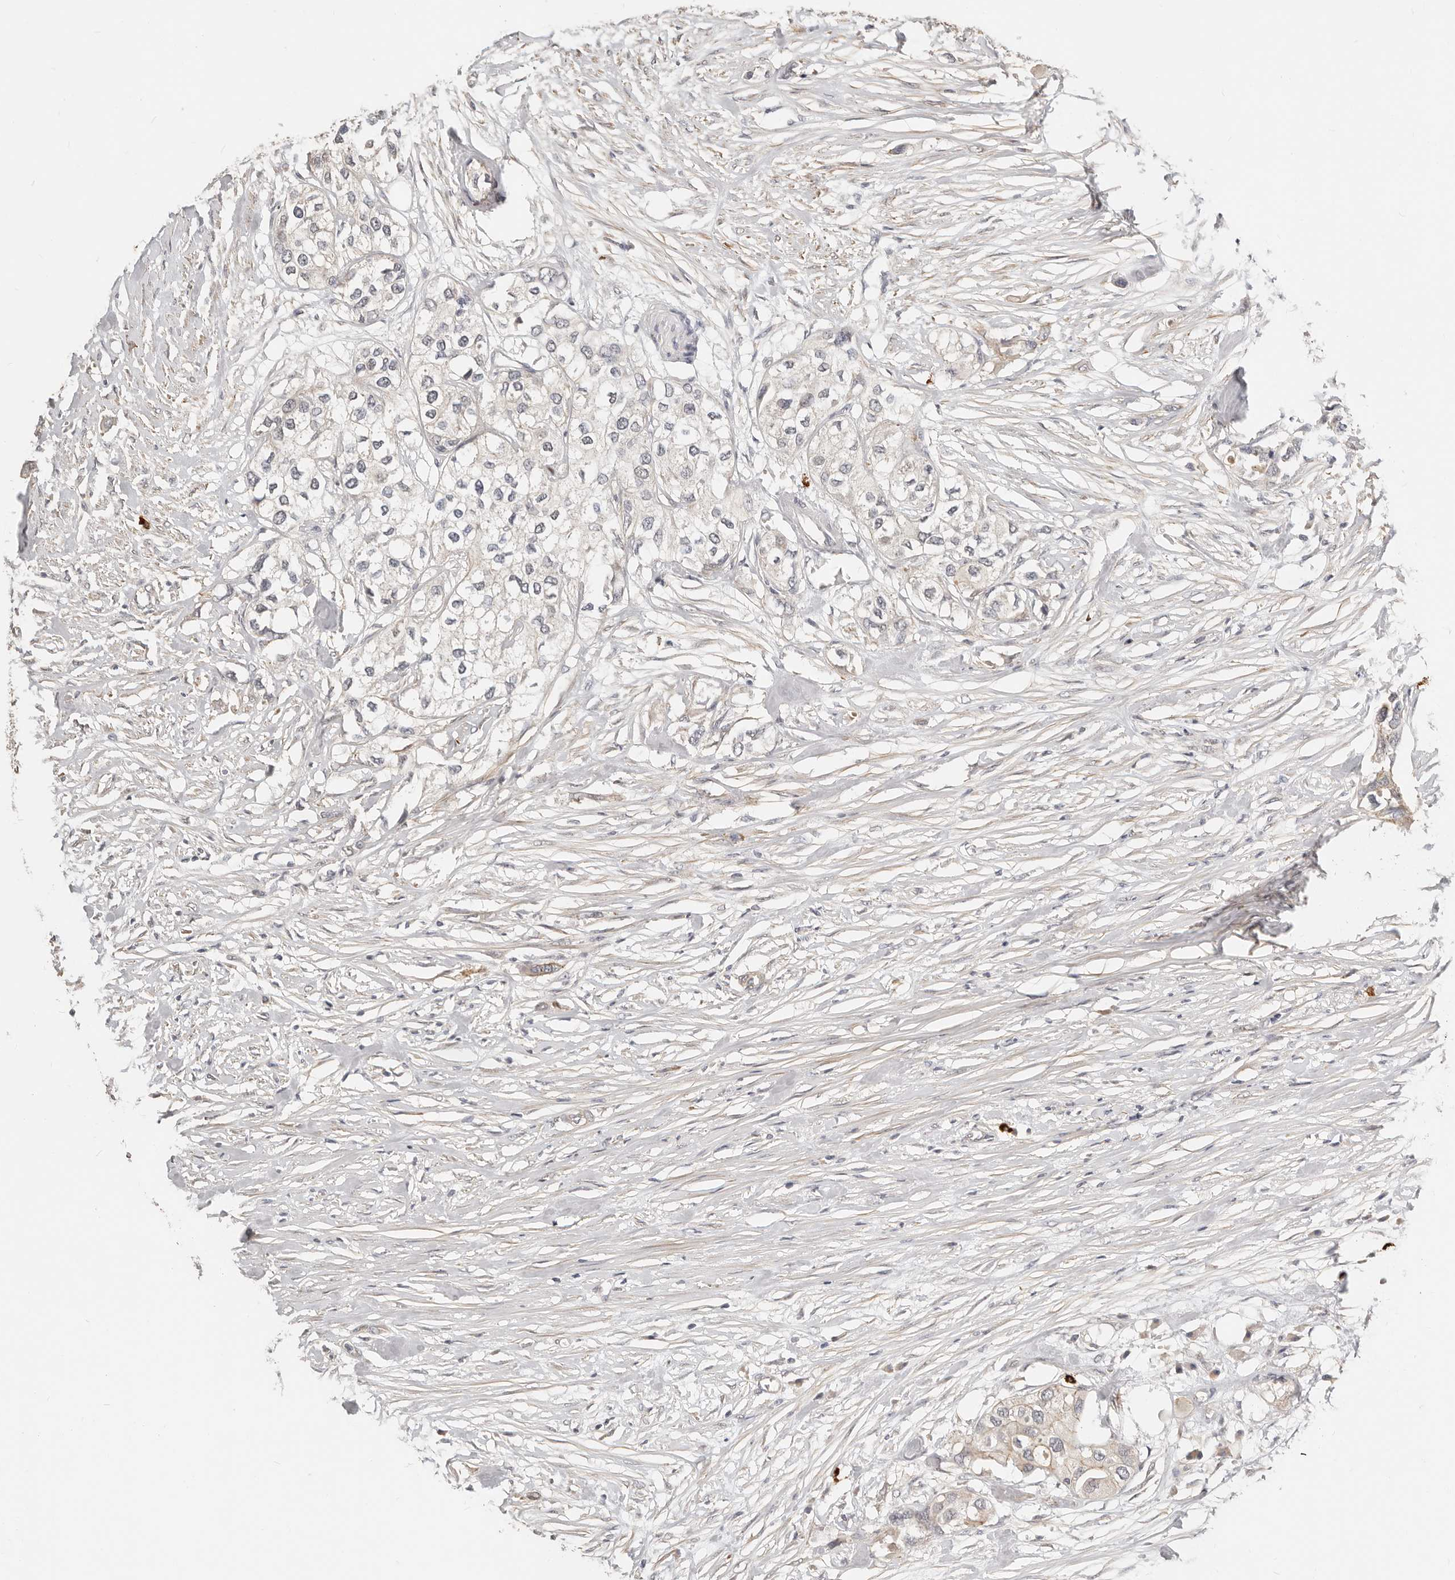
{"staining": {"intensity": "weak", "quantity": "<25%", "location": "cytoplasmic/membranous"}, "tissue": "urothelial cancer", "cell_type": "Tumor cells", "image_type": "cancer", "snomed": [{"axis": "morphology", "description": "Urothelial carcinoma, High grade"}, {"axis": "topography", "description": "Urinary bladder"}], "caption": "High power microscopy histopathology image of an immunohistochemistry (IHC) micrograph of urothelial carcinoma (high-grade), revealing no significant staining in tumor cells.", "gene": "ZRANB1", "patient": {"sex": "male", "age": 64}}